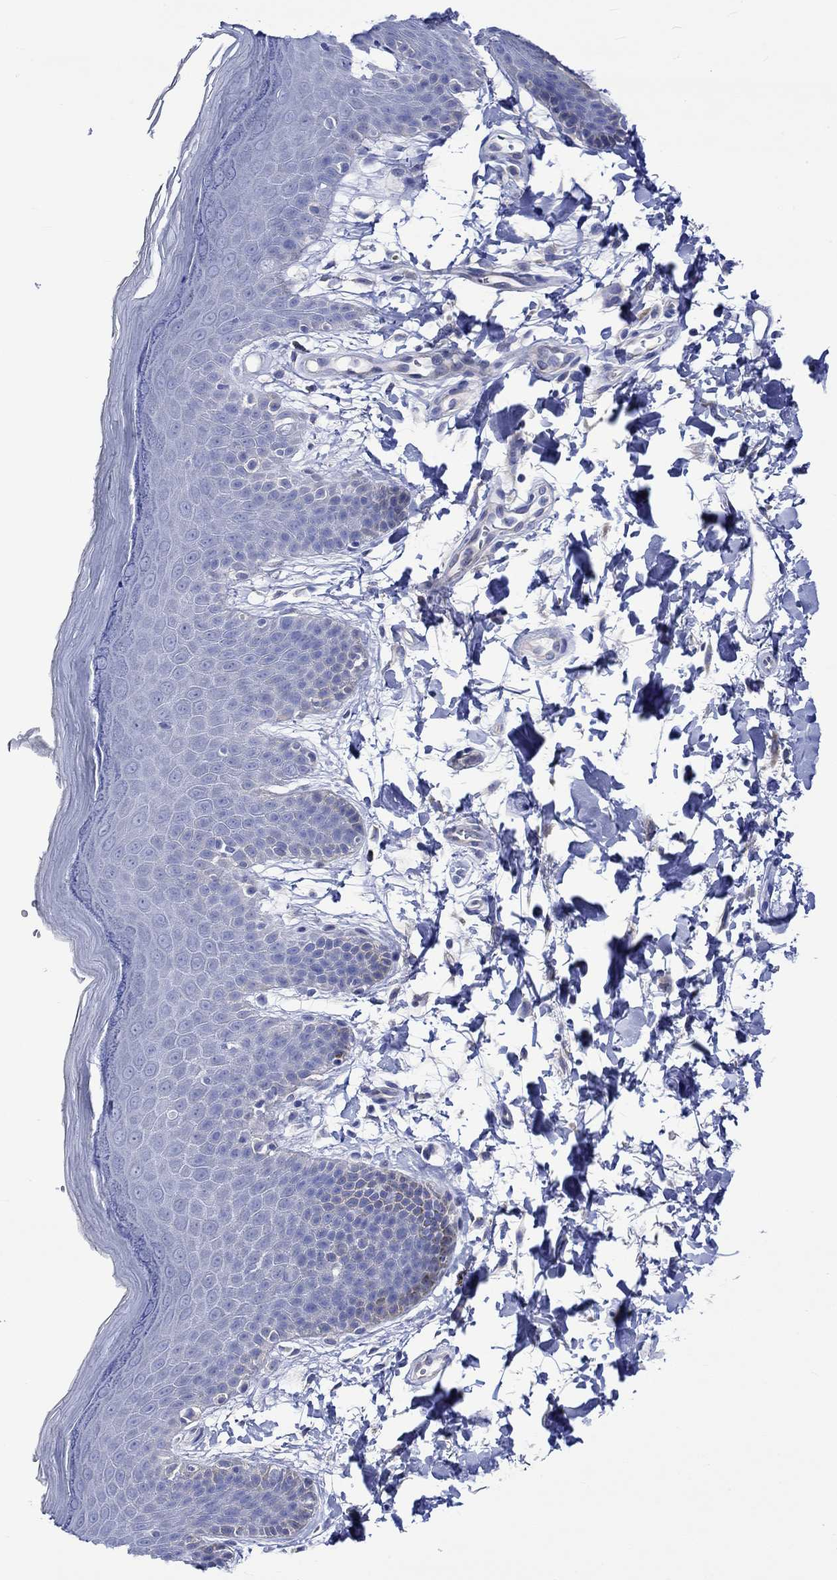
{"staining": {"intensity": "negative", "quantity": "none", "location": "none"}, "tissue": "skin", "cell_type": "Epidermal cells", "image_type": "normal", "snomed": [{"axis": "morphology", "description": "Normal tissue, NOS"}, {"axis": "topography", "description": "Anal"}], "caption": "An immunohistochemistry (IHC) image of unremarkable skin is shown. There is no staining in epidermal cells of skin. (DAB immunohistochemistry, high magnification).", "gene": "HARBI1", "patient": {"sex": "male", "age": 53}}